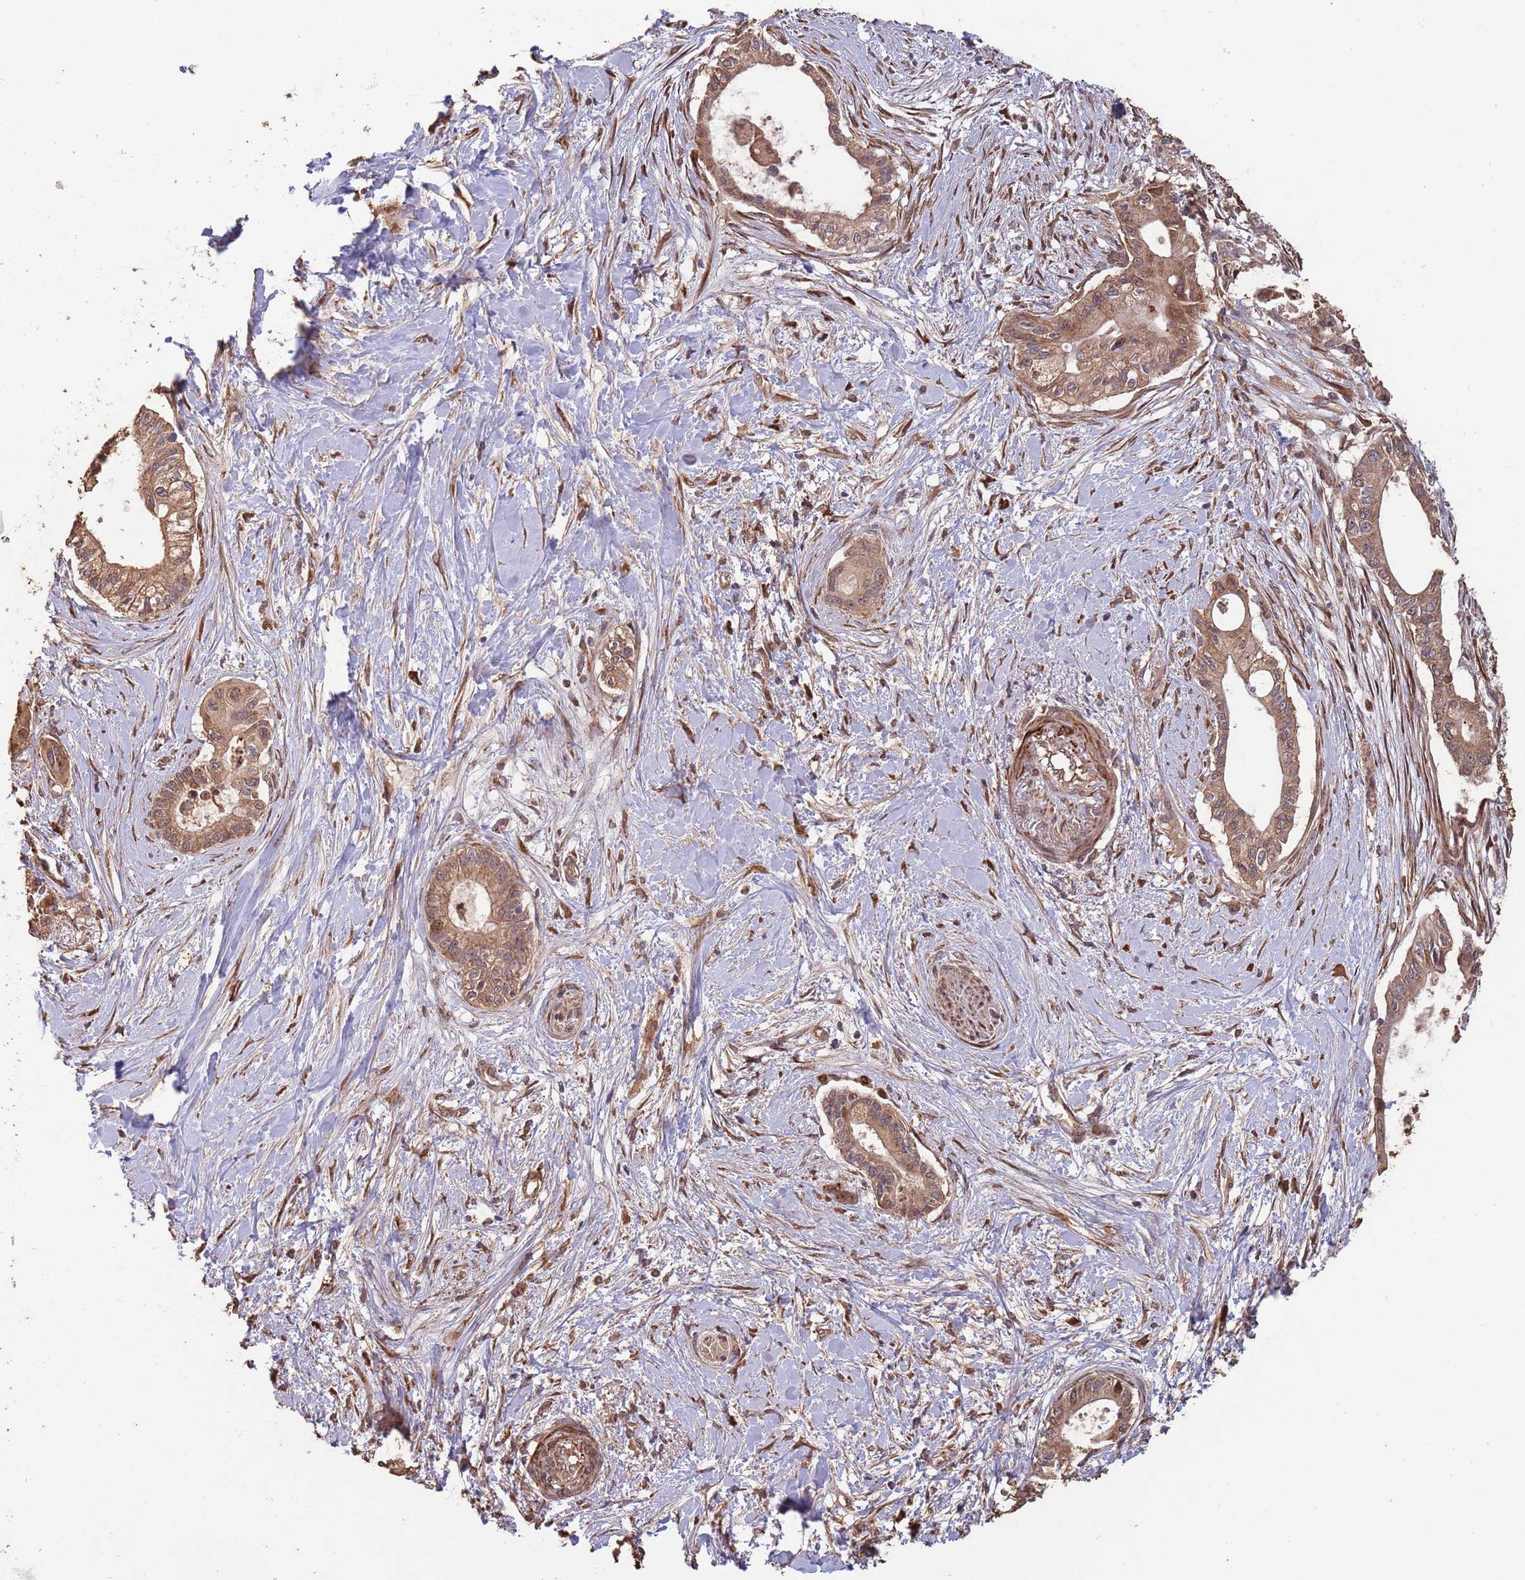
{"staining": {"intensity": "moderate", "quantity": ">75%", "location": "cytoplasmic/membranous"}, "tissue": "pancreatic cancer", "cell_type": "Tumor cells", "image_type": "cancer", "snomed": [{"axis": "morphology", "description": "Adenocarcinoma, NOS"}, {"axis": "topography", "description": "Pancreas"}], "caption": "Moderate cytoplasmic/membranous staining for a protein is seen in about >75% of tumor cells of pancreatic adenocarcinoma using immunohistochemistry.", "gene": "ZNF428", "patient": {"sex": "male", "age": 78}}